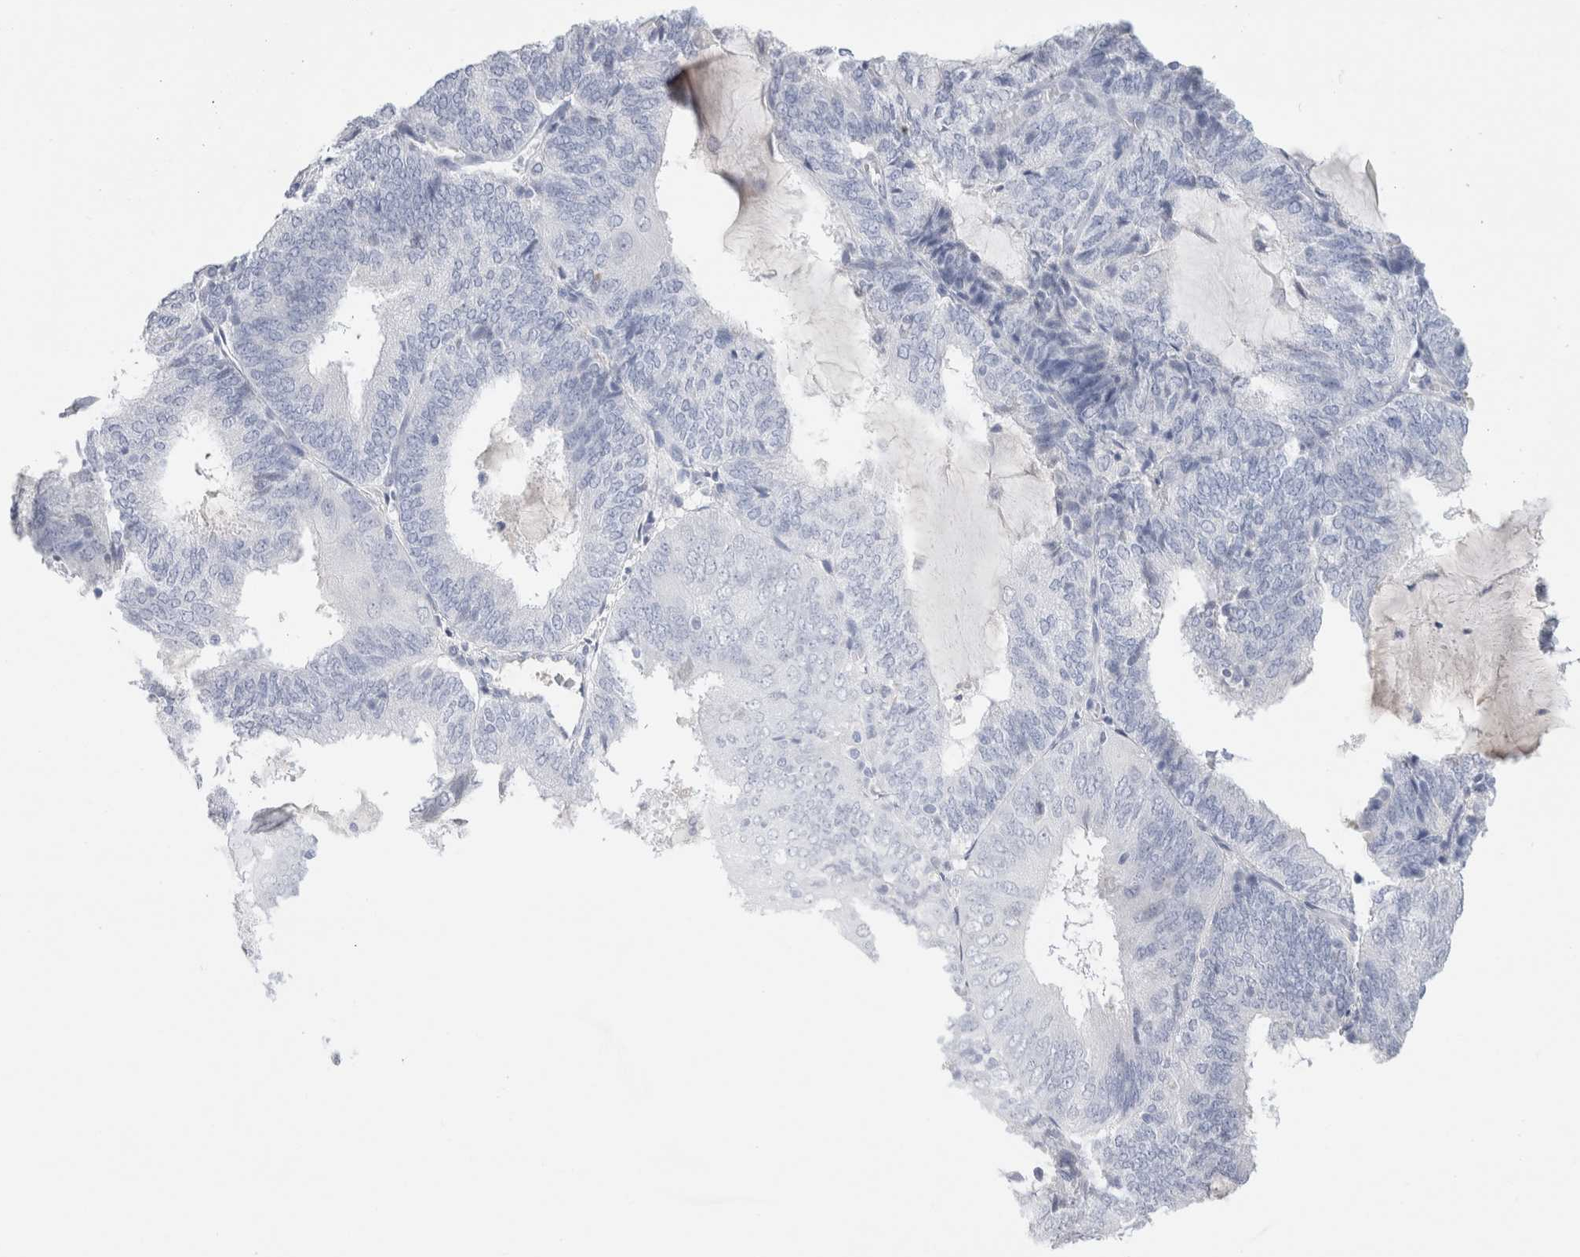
{"staining": {"intensity": "negative", "quantity": "none", "location": "none"}, "tissue": "endometrial cancer", "cell_type": "Tumor cells", "image_type": "cancer", "snomed": [{"axis": "morphology", "description": "Adenocarcinoma, NOS"}, {"axis": "topography", "description": "Endometrium"}], "caption": "The image shows no significant positivity in tumor cells of endometrial cancer (adenocarcinoma).", "gene": "LAMP3", "patient": {"sex": "female", "age": 81}}